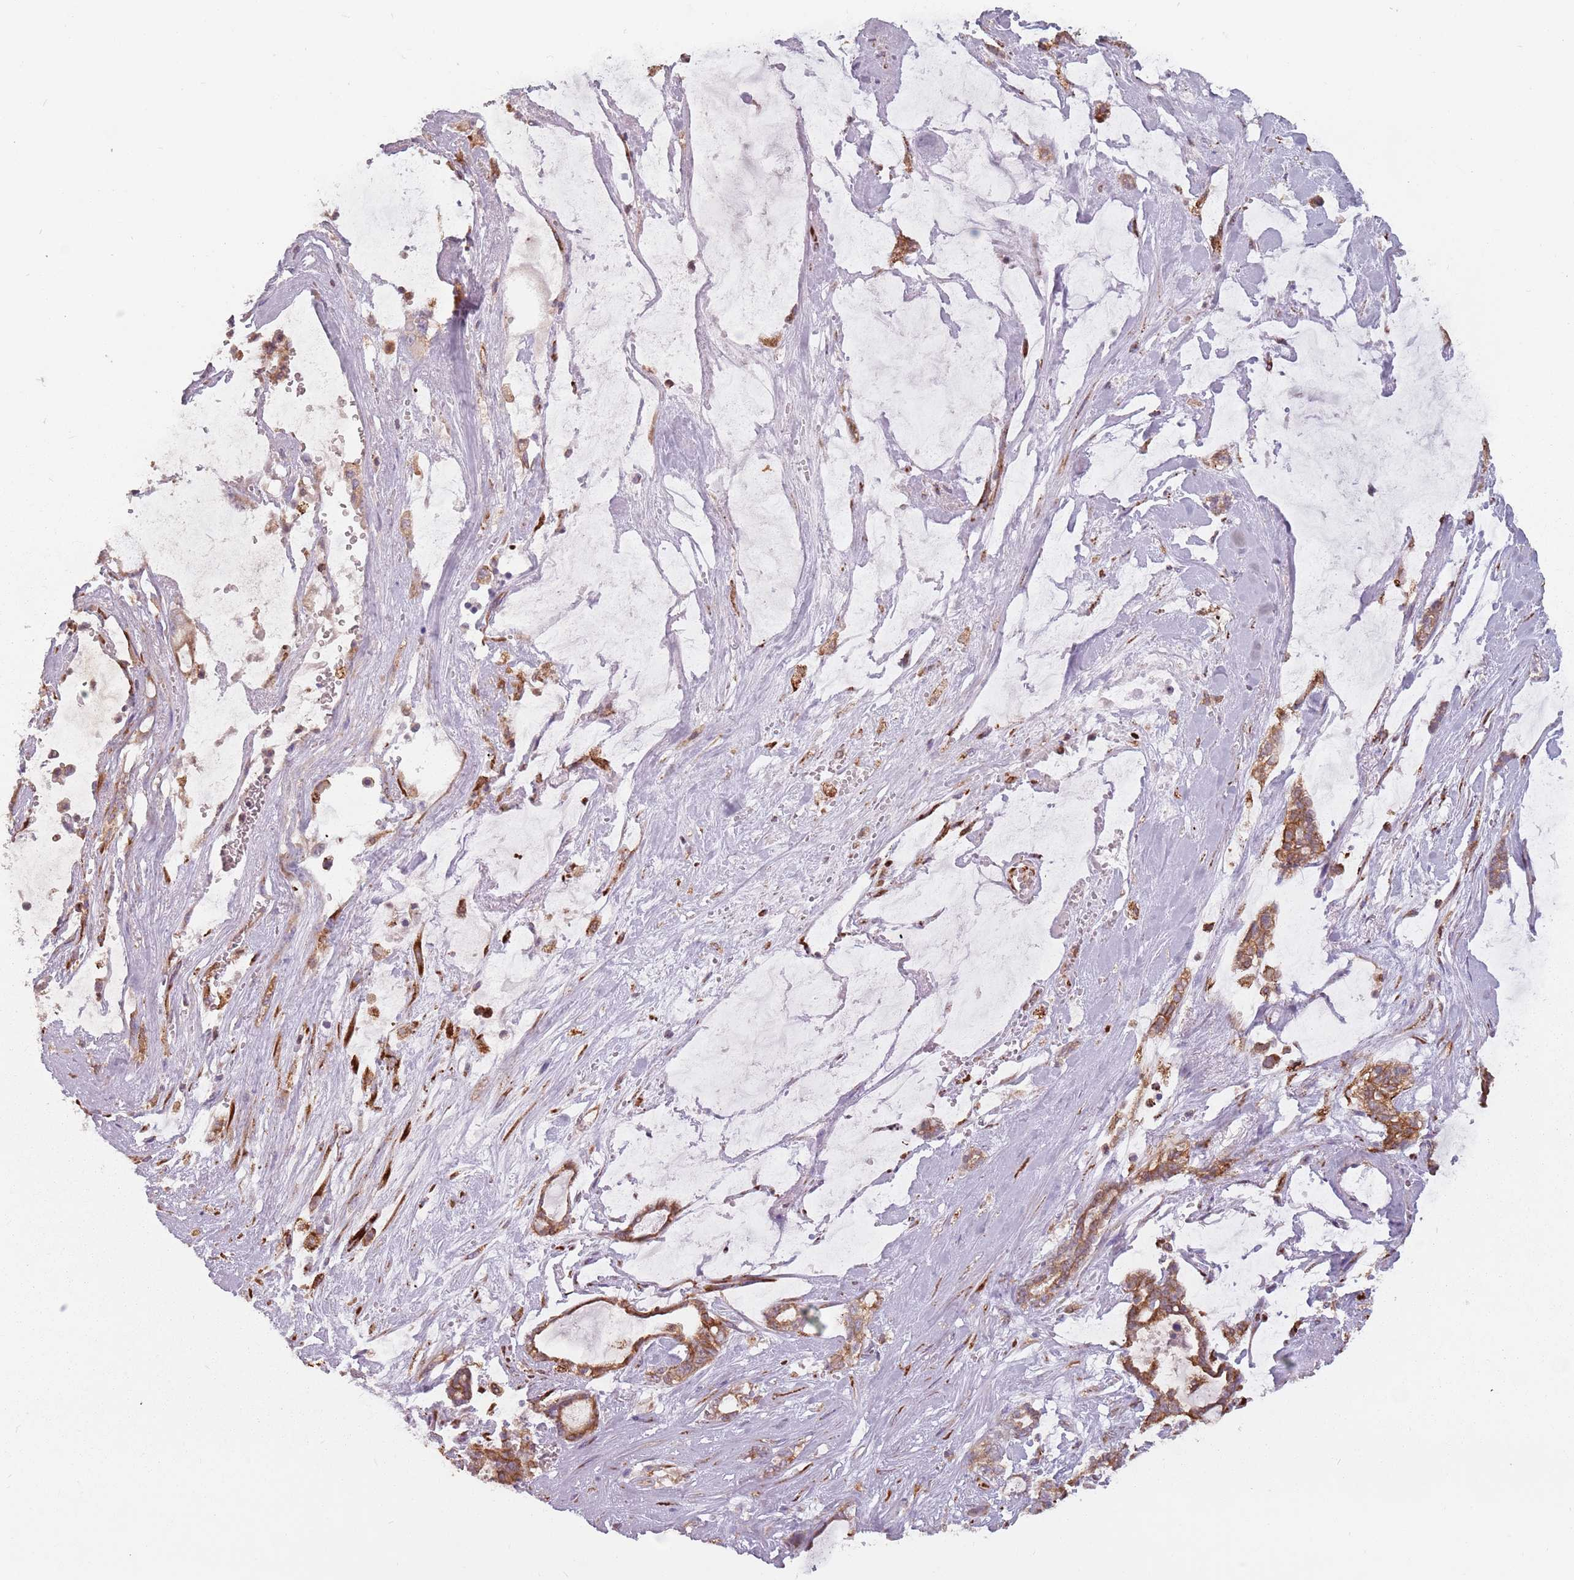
{"staining": {"intensity": "moderate", "quantity": ">75%", "location": "cytoplasmic/membranous"}, "tissue": "pancreatic cancer", "cell_type": "Tumor cells", "image_type": "cancer", "snomed": [{"axis": "morphology", "description": "Adenocarcinoma, NOS"}, {"axis": "topography", "description": "Pancreas"}], "caption": "High-magnification brightfield microscopy of pancreatic cancer (adenocarcinoma) stained with DAB (brown) and counterstained with hematoxylin (blue). tumor cells exhibit moderate cytoplasmic/membranous positivity is appreciated in approximately>75% of cells. (DAB (3,3'-diaminobenzidine) IHC, brown staining for protein, blue staining for nuclei).", "gene": "RPS9", "patient": {"sex": "female", "age": 73}}